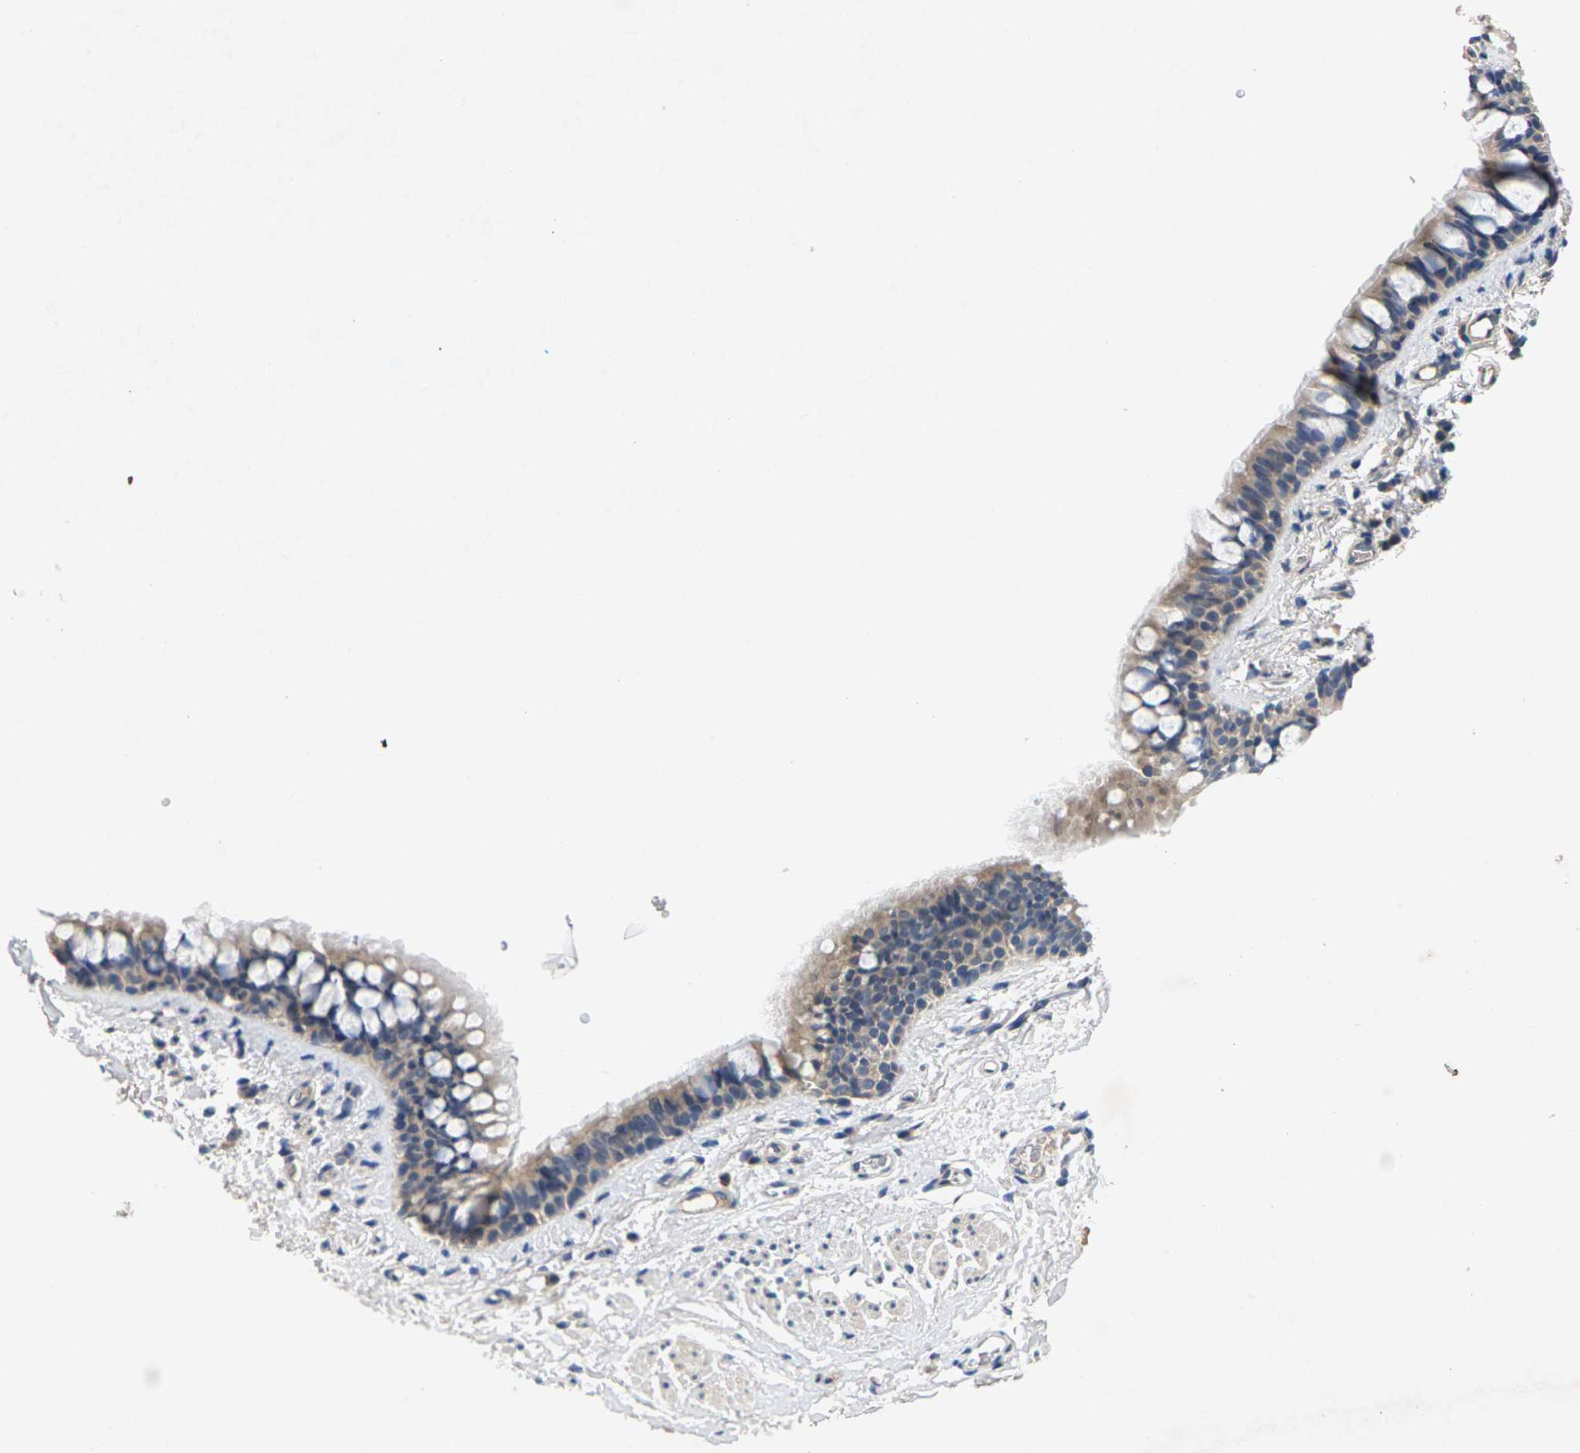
{"staining": {"intensity": "weak", "quantity": ">75%", "location": "cytoplasmic/membranous"}, "tissue": "bronchus", "cell_type": "Respiratory epithelial cells", "image_type": "normal", "snomed": [{"axis": "morphology", "description": "Normal tissue, NOS"}, {"axis": "morphology", "description": "Malignant melanoma, Metastatic site"}, {"axis": "topography", "description": "Bronchus"}, {"axis": "topography", "description": "Lung"}], "caption": "Approximately >75% of respiratory epithelial cells in normal bronchus show weak cytoplasmic/membranous protein expression as visualized by brown immunohistochemical staining.", "gene": "SLC2A2", "patient": {"sex": "male", "age": 64}}